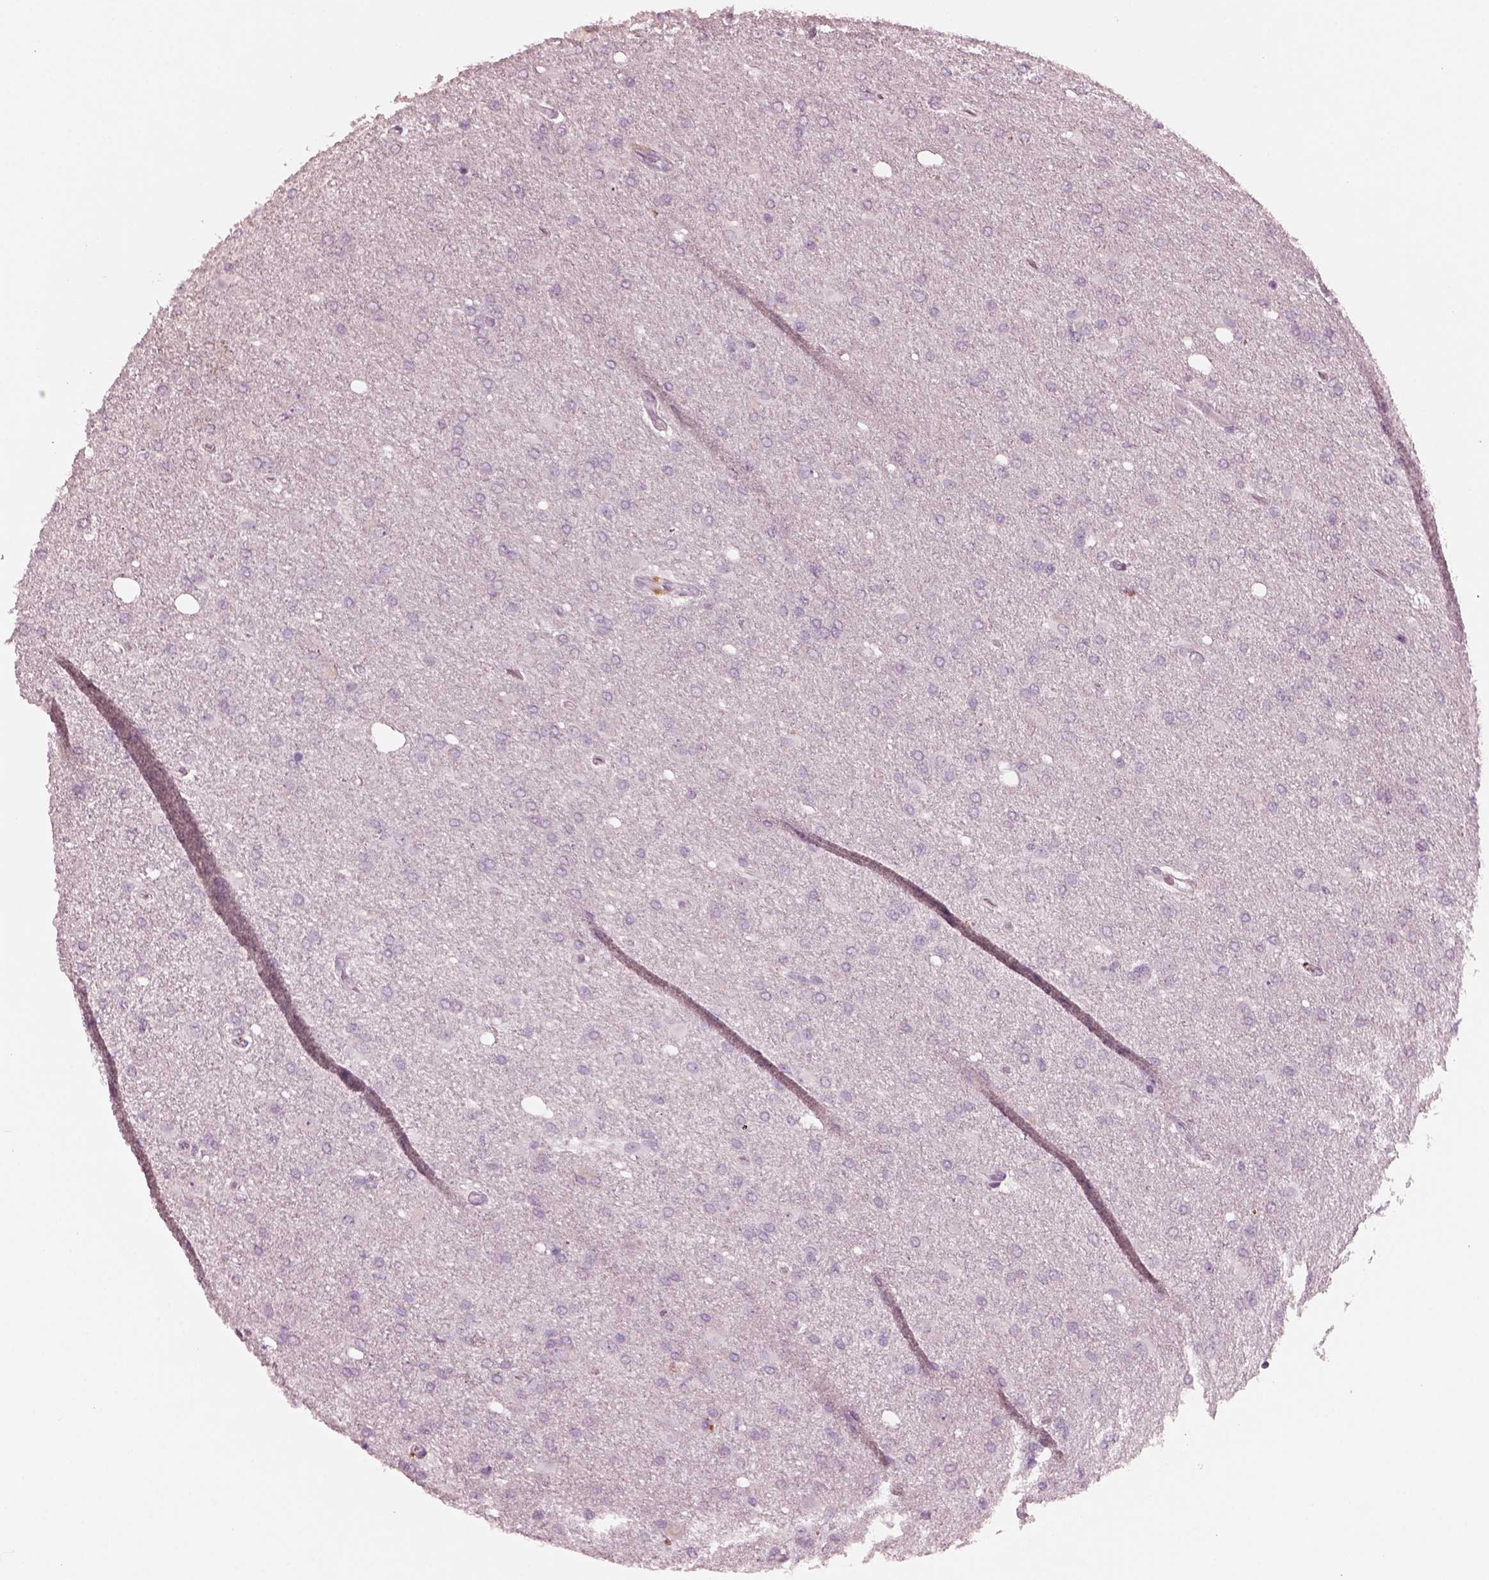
{"staining": {"intensity": "negative", "quantity": "none", "location": "none"}, "tissue": "glioma", "cell_type": "Tumor cells", "image_type": "cancer", "snomed": [{"axis": "morphology", "description": "Glioma, malignant, High grade"}, {"axis": "topography", "description": "Cerebral cortex"}], "caption": "The IHC micrograph has no significant expression in tumor cells of glioma tissue.", "gene": "SLAMF8", "patient": {"sex": "male", "age": 70}}